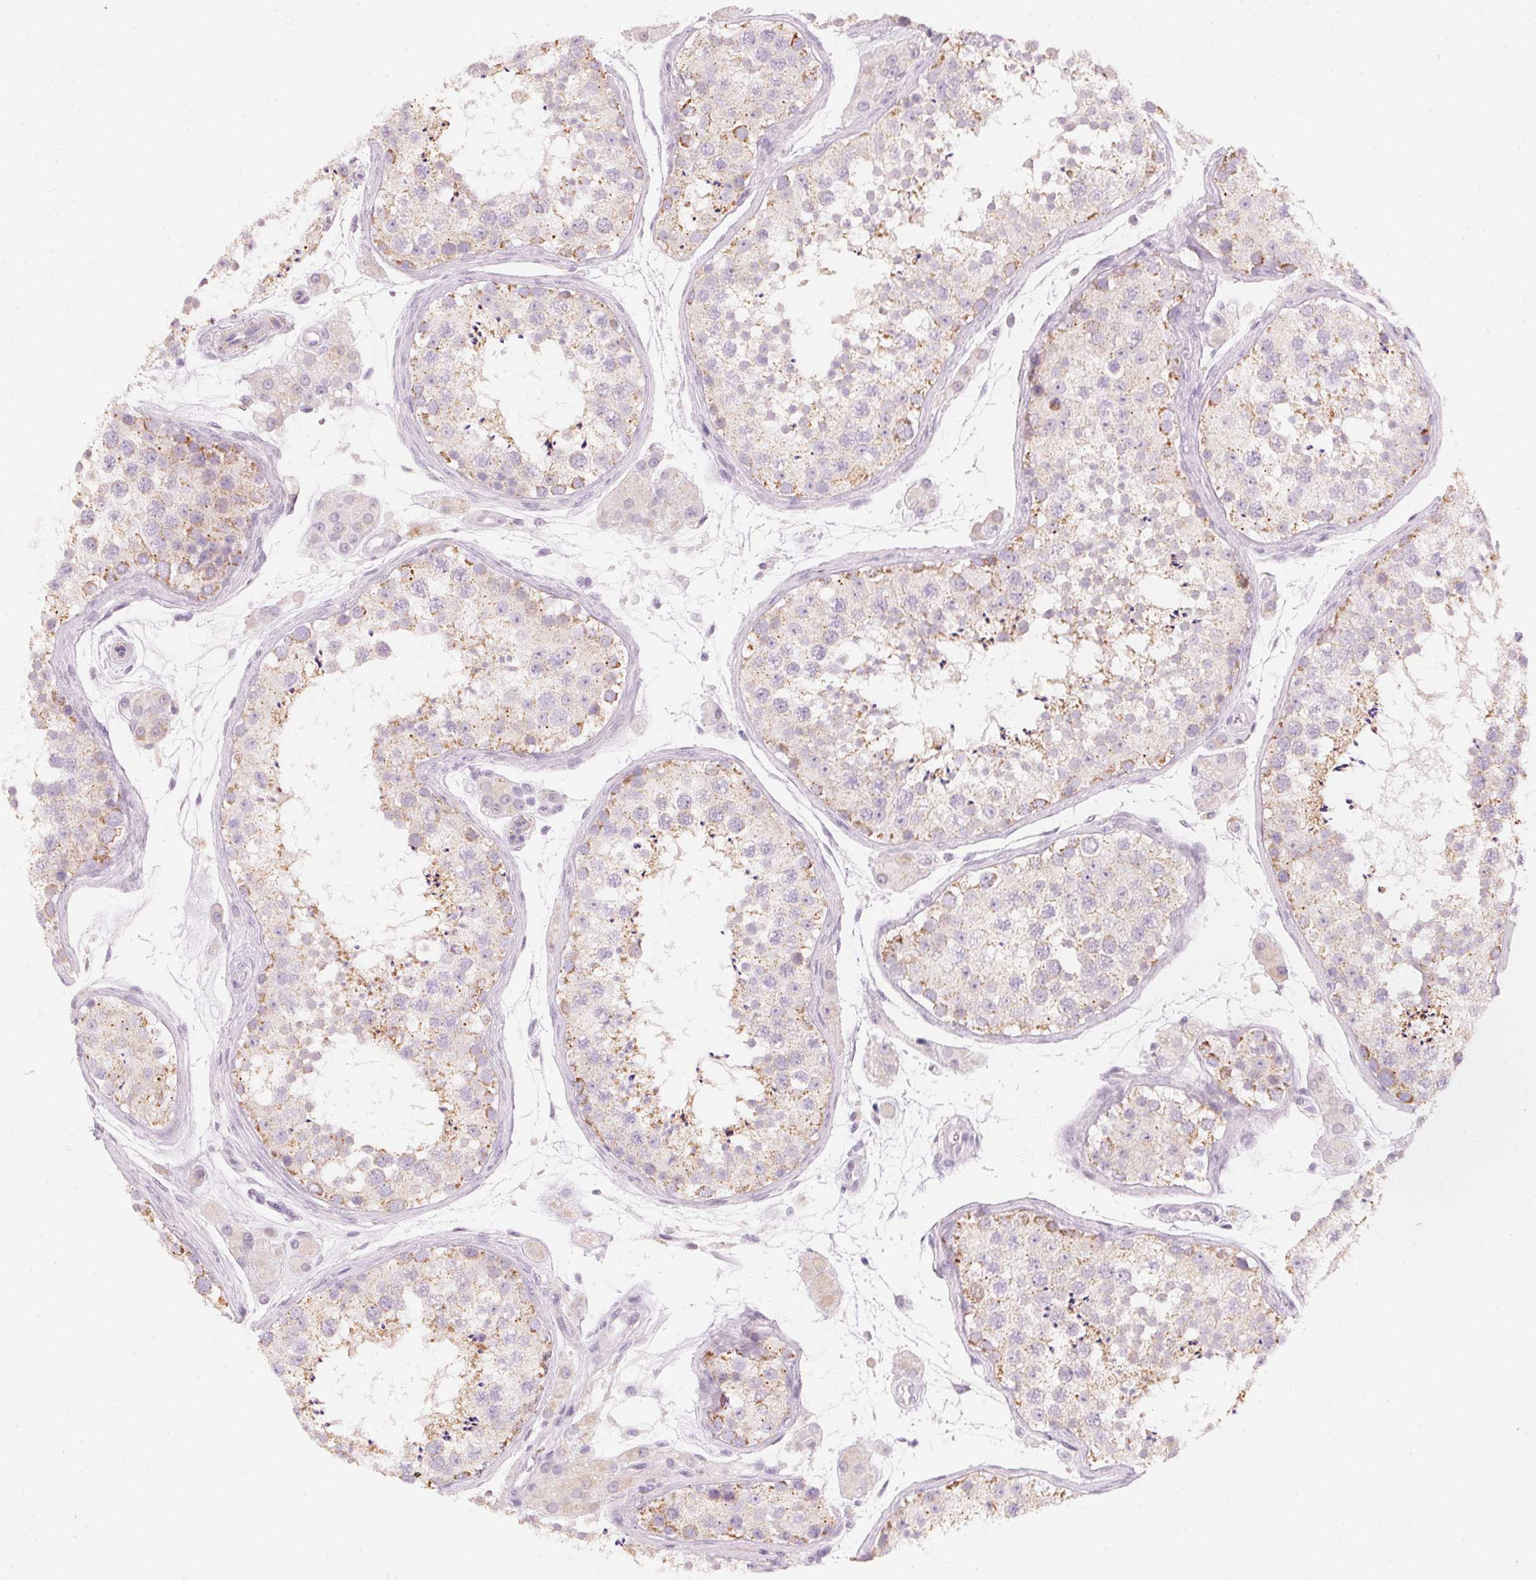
{"staining": {"intensity": "moderate", "quantity": "<25%", "location": "cytoplasmic/membranous"}, "tissue": "testis", "cell_type": "Cells in seminiferous ducts", "image_type": "normal", "snomed": [{"axis": "morphology", "description": "Normal tissue, NOS"}, {"axis": "topography", "description": "Testis"}], "caption": "The micrograph reveals a brown stain indicating the presence of a protein in the cytoplasmic/membranous of cells in seminiferous ducts in testis. (IHC, brightfield microscopy, high magnification).", "gene": "HOXB13", "patient": {"sex": "male", "age": 41}}